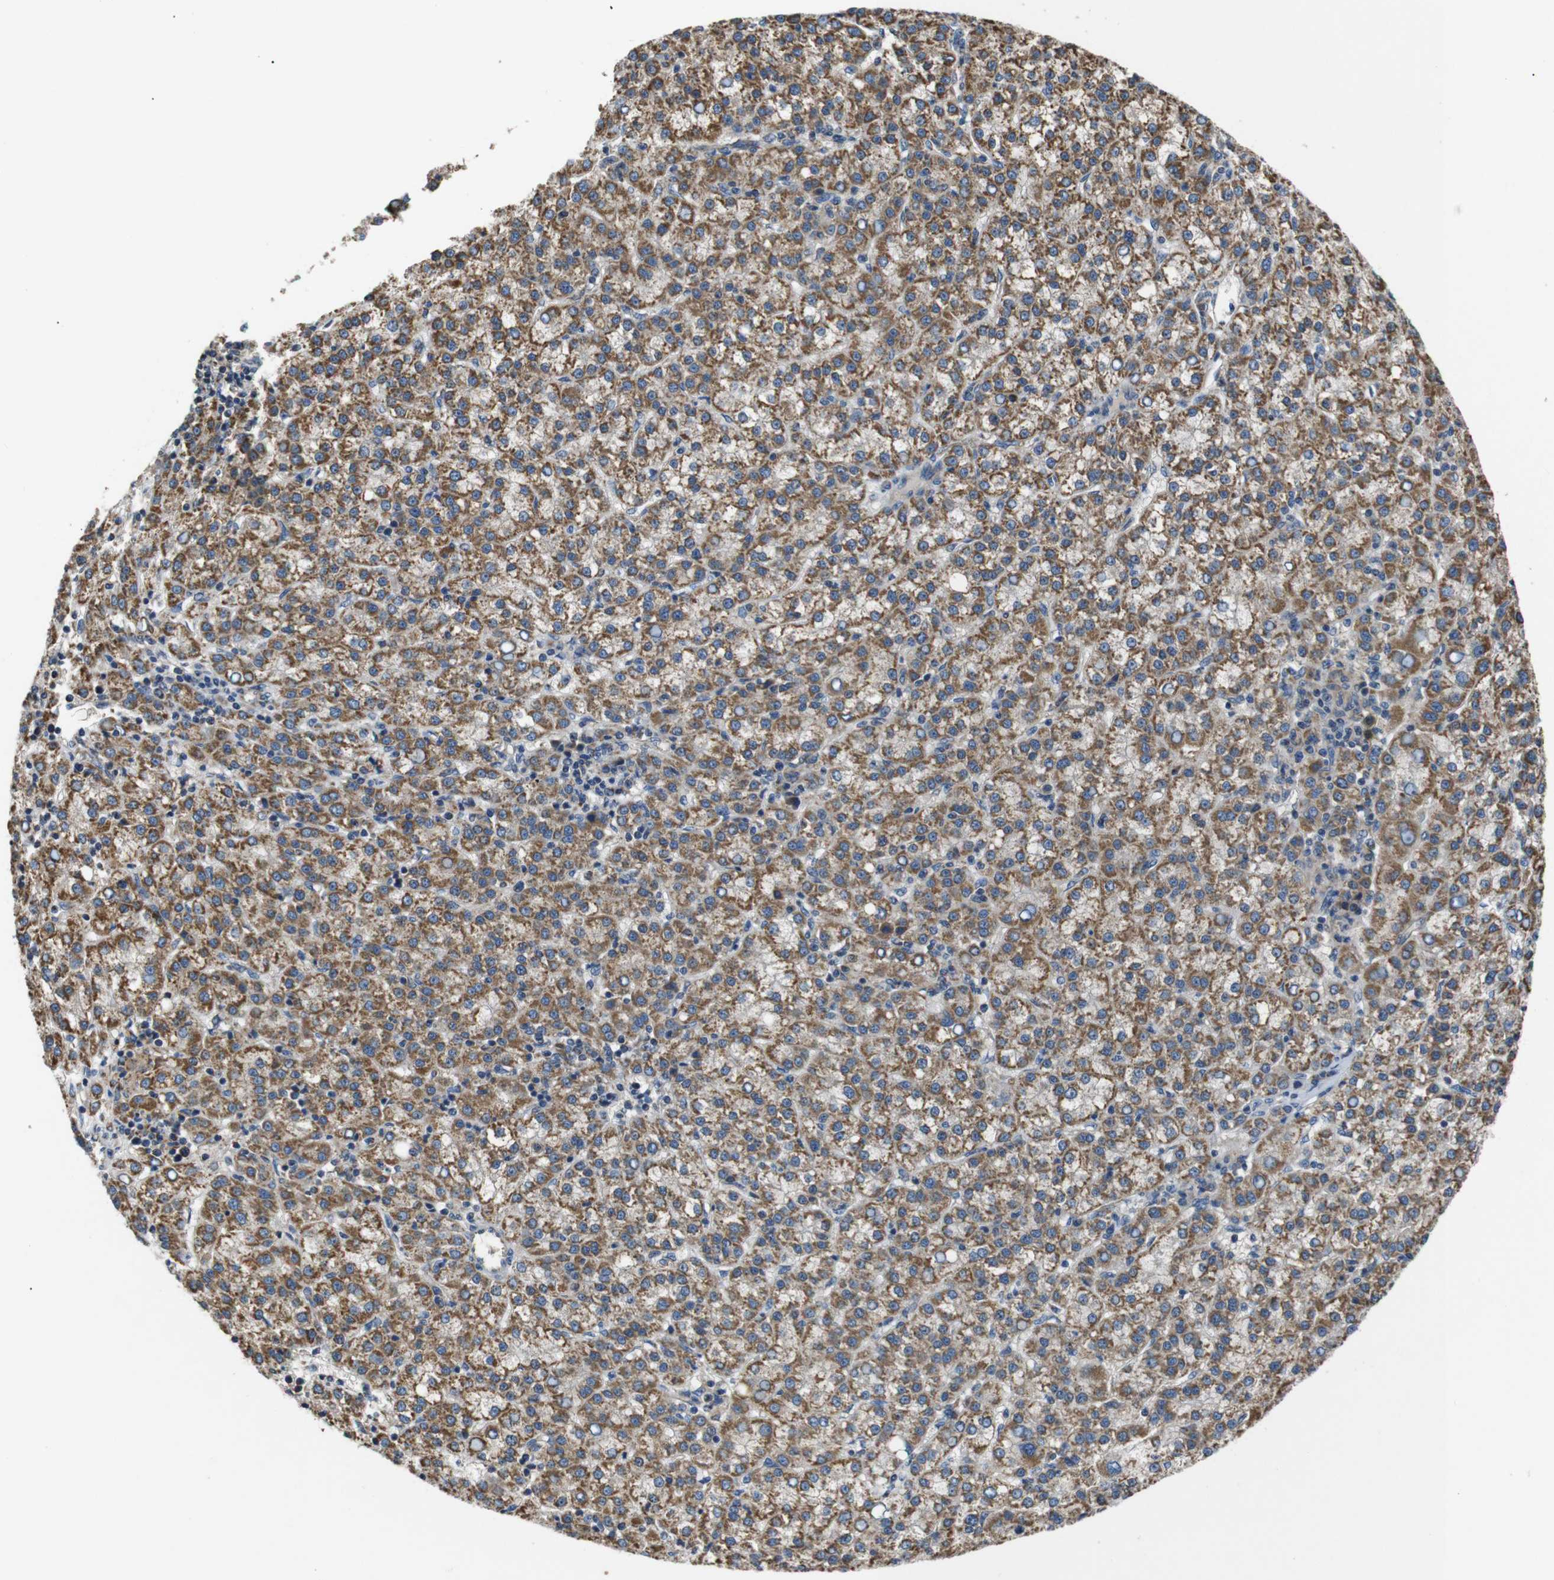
{"staining": {"intensity": "moderate", "quantity": ">75%", "location": "cytoplasmic/membranous"}, "tissue": "liver cancer", "cell_type": "Tumor cells", "image_type": "cancer", "snomed": [{"axis": "morphology", "description": "Carcinoma, Hepatocellular, NOS"}, {"axis": "topography", "description": "Liver"}], "caption": "A brown stain highlights moderate cytoplasmic/membranous positivity of a protein in liver cancer (hepatocellular carcinoma) tumor cells.", "gene": "NETO2", "patient": {"sex": "female", "age": 58}}